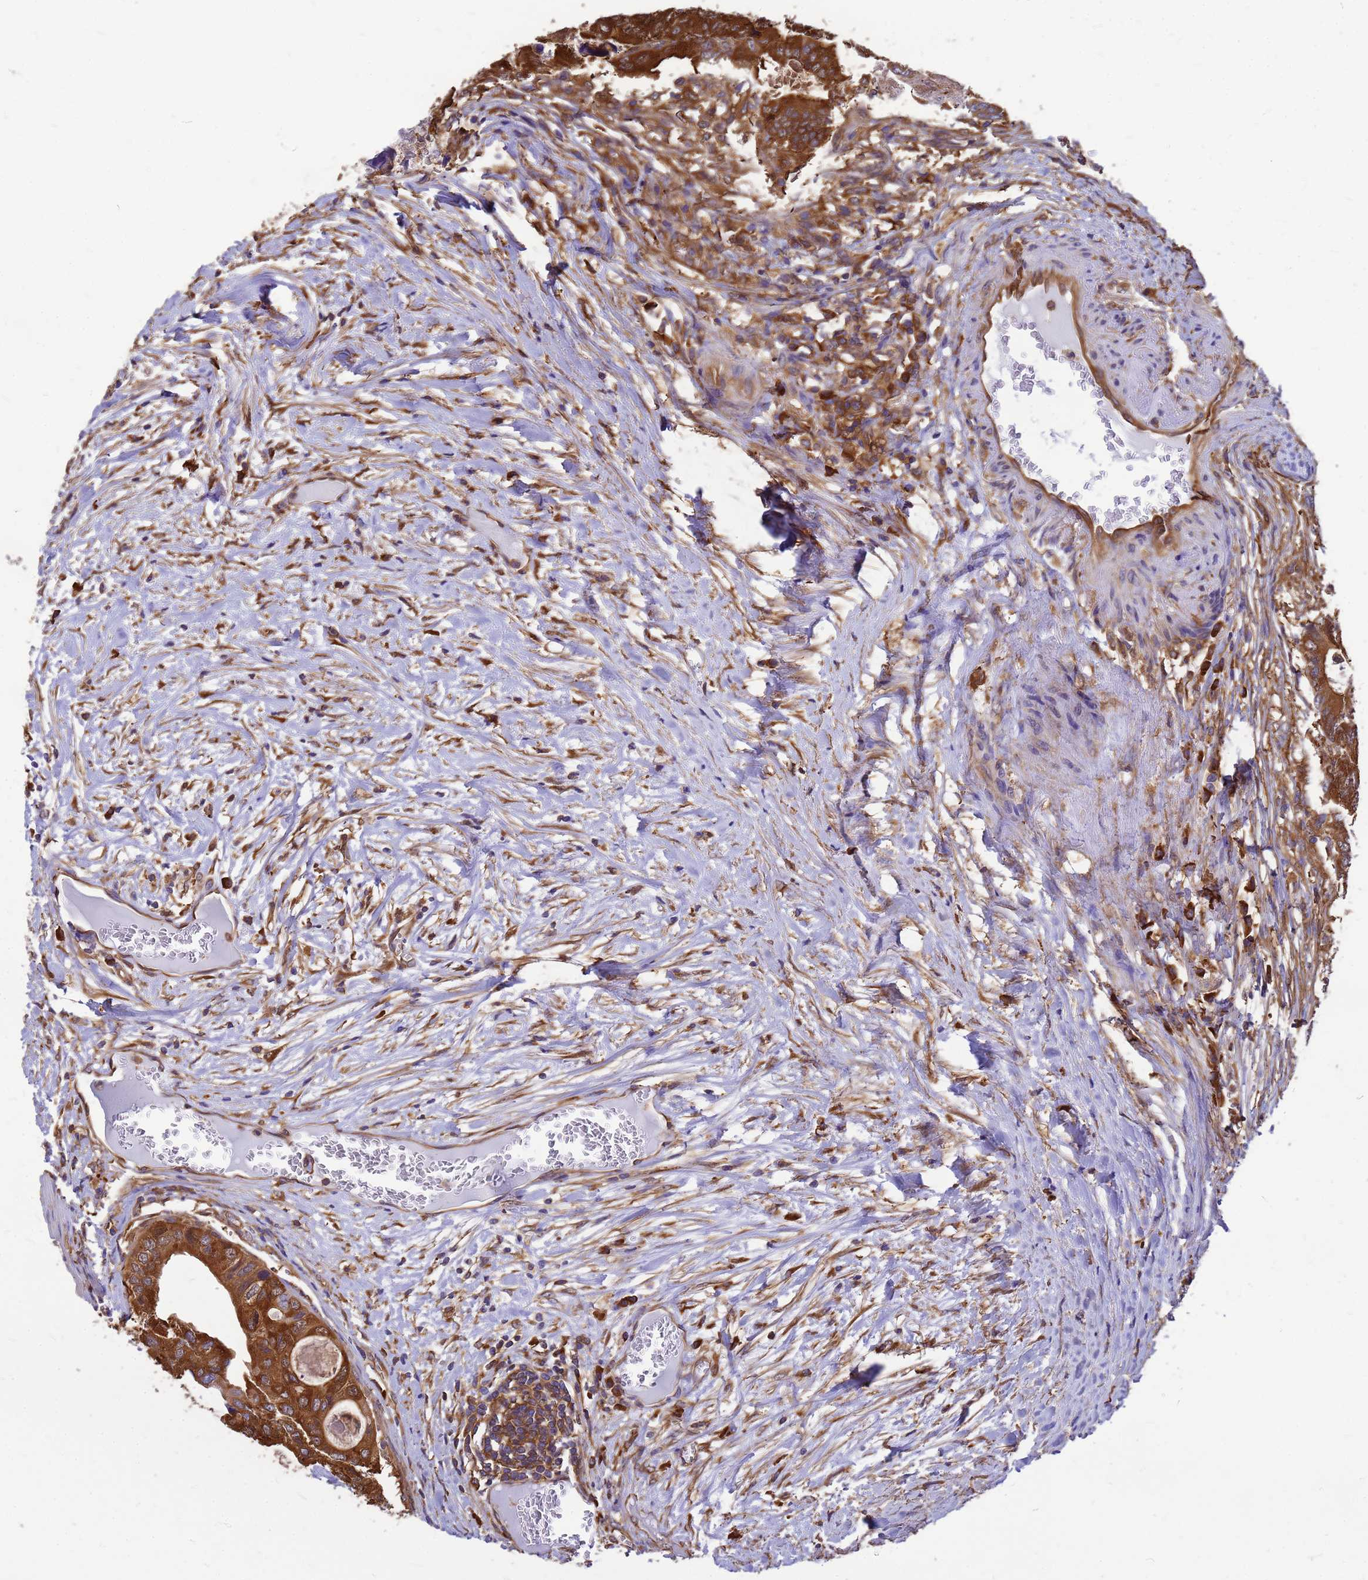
{"staining": {"intensity": "moderate", "quantity": ">75%", "location": "cytoplasmic/membranous"}, "tissue": "colorectal cancer", "cell_type": "Tumor cells", "image_type": "cancer", "snomed": [{"axis": "morphology", "description": "Adenocarcinoma, NOS"}, {"axis": "topography", "description": "Colon"}], "caption": "Colorectal cancer stained for a protein demonstrates moderate cytoplasmic/membranous positivity in tumor cells. Nuclei are stained in blue.", "gene": "GID4", "patient": {"sex": "male", "age": 85}}